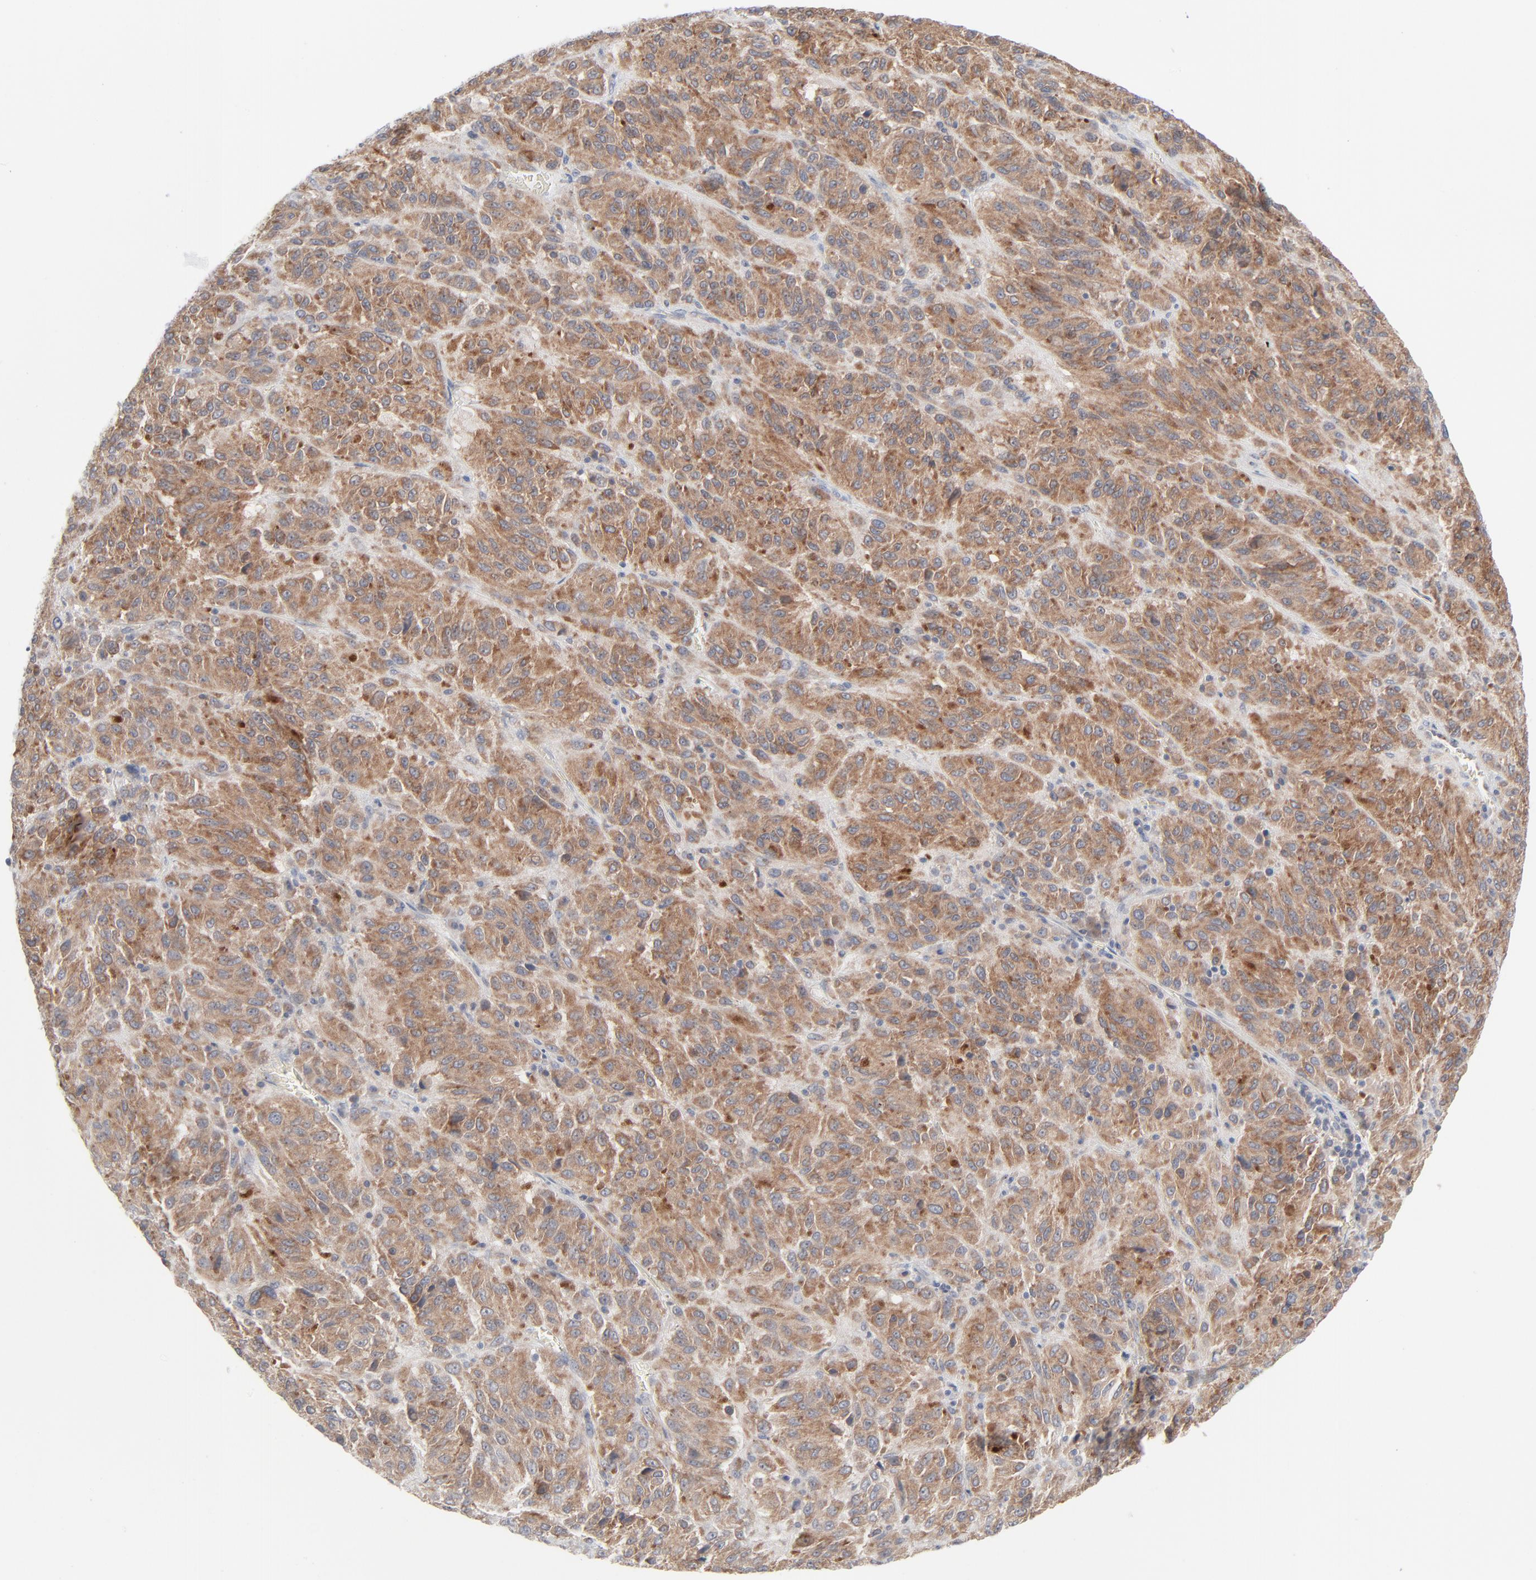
{"staining": {"intensity": "moderate", "quantity": ">75%", "location": "cytoplasmic/membranous"}, "tissue": "melanoma", "cell_type": "Tumor cells", "image_type": "cancer", "snomed": [{"axis": "morphology", "description": "Malignant melanoma, Metastatic site"}, {"axis": "topography", "description": "Lung"}], "caption": "An image showing moderate cytoplasmic/membranous positivity in approximately >75% of tumor cells in malignant melanoma (metastatic site), as visualized by brown immunohistochemical staining.", "gene": "KDSR", "patient": {"sex": "male", "age": 64}}